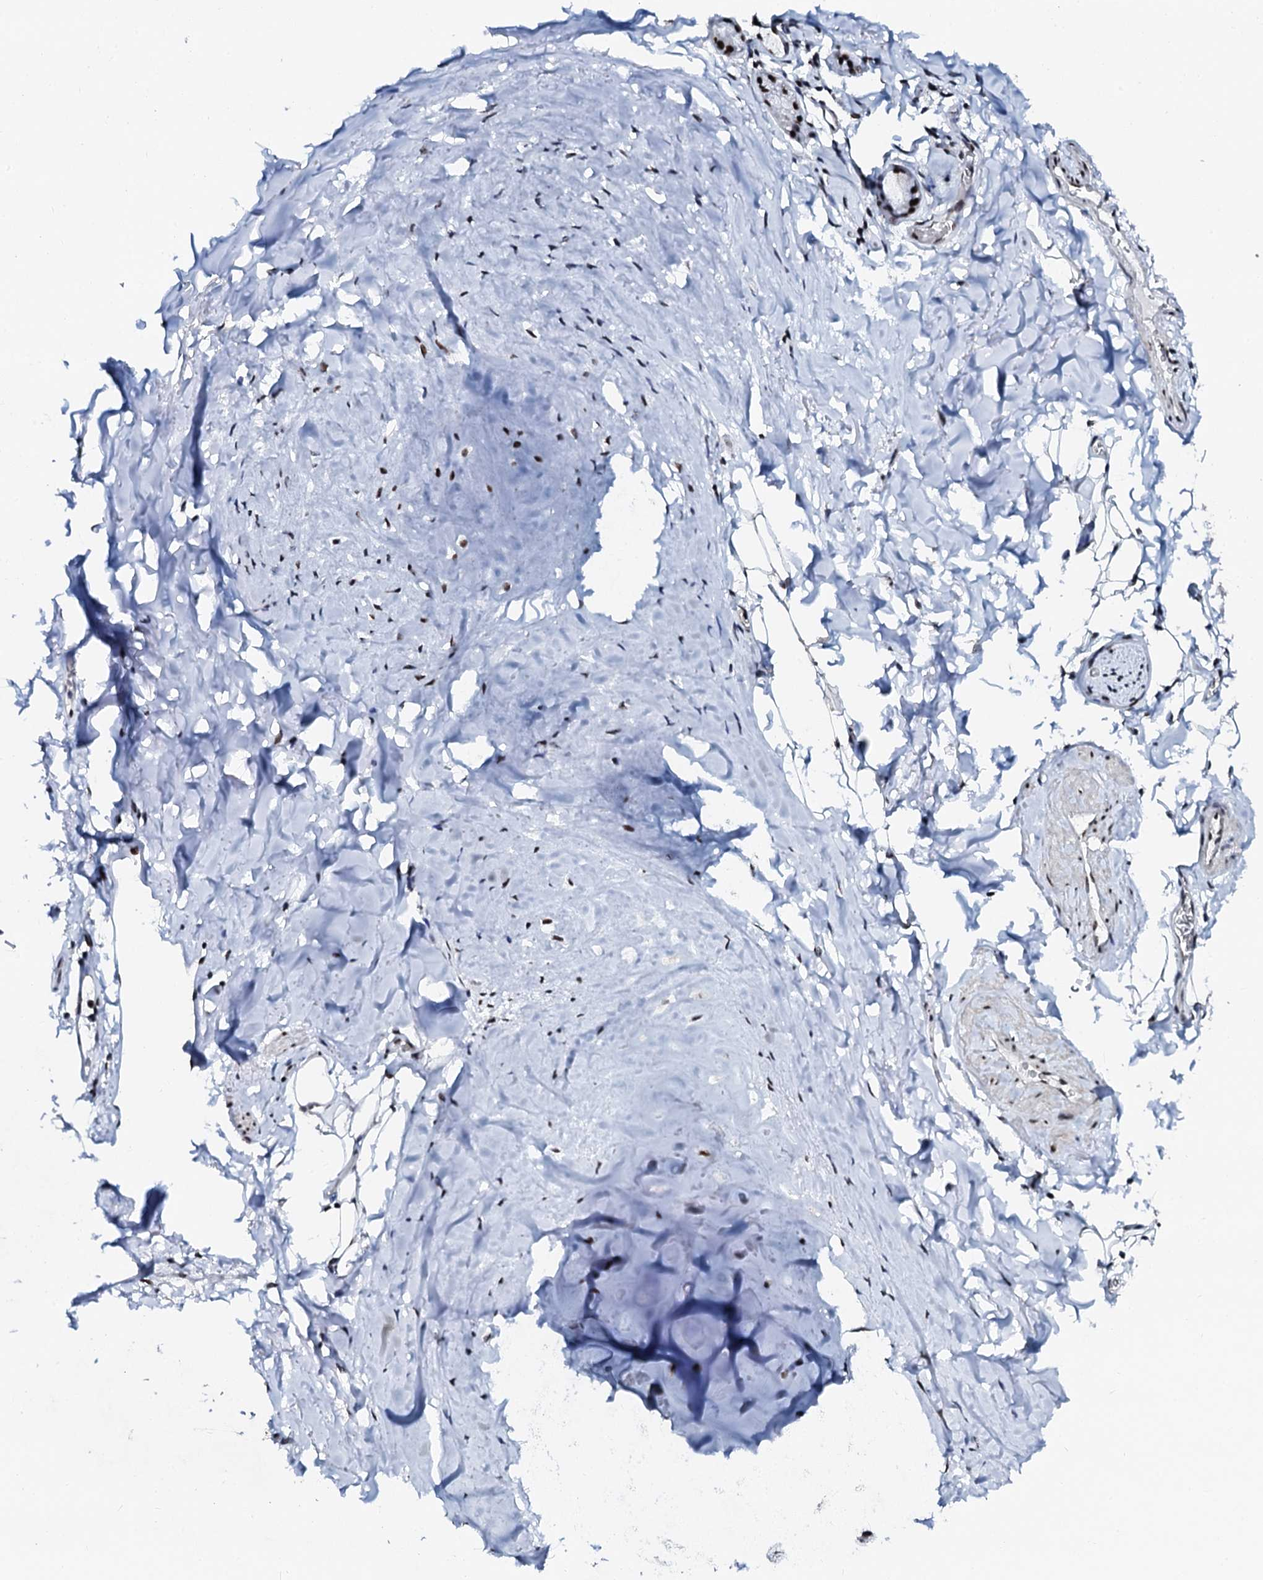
{"staining": {"intensity": "strong", "quantity": ">75%", "location": "nuclear"}, "tissue": "adipose tissue", "cell_type": "Adipocytes", "image_type": "normal", "snomed": [{"axis": "morphology", "description": "Normal tissue, NOS"}, {"axis": "topography", "description": "Lymph node"}, {"axis": "topography", "description": "Bronchus"}], "caption": "Protein expression analysis of normal adipose tissue shows strong nuclear positivity in approximately >75% of adipocytes.", "gene": "SLTM", "patient": {"sex": "male", "age": 63}}